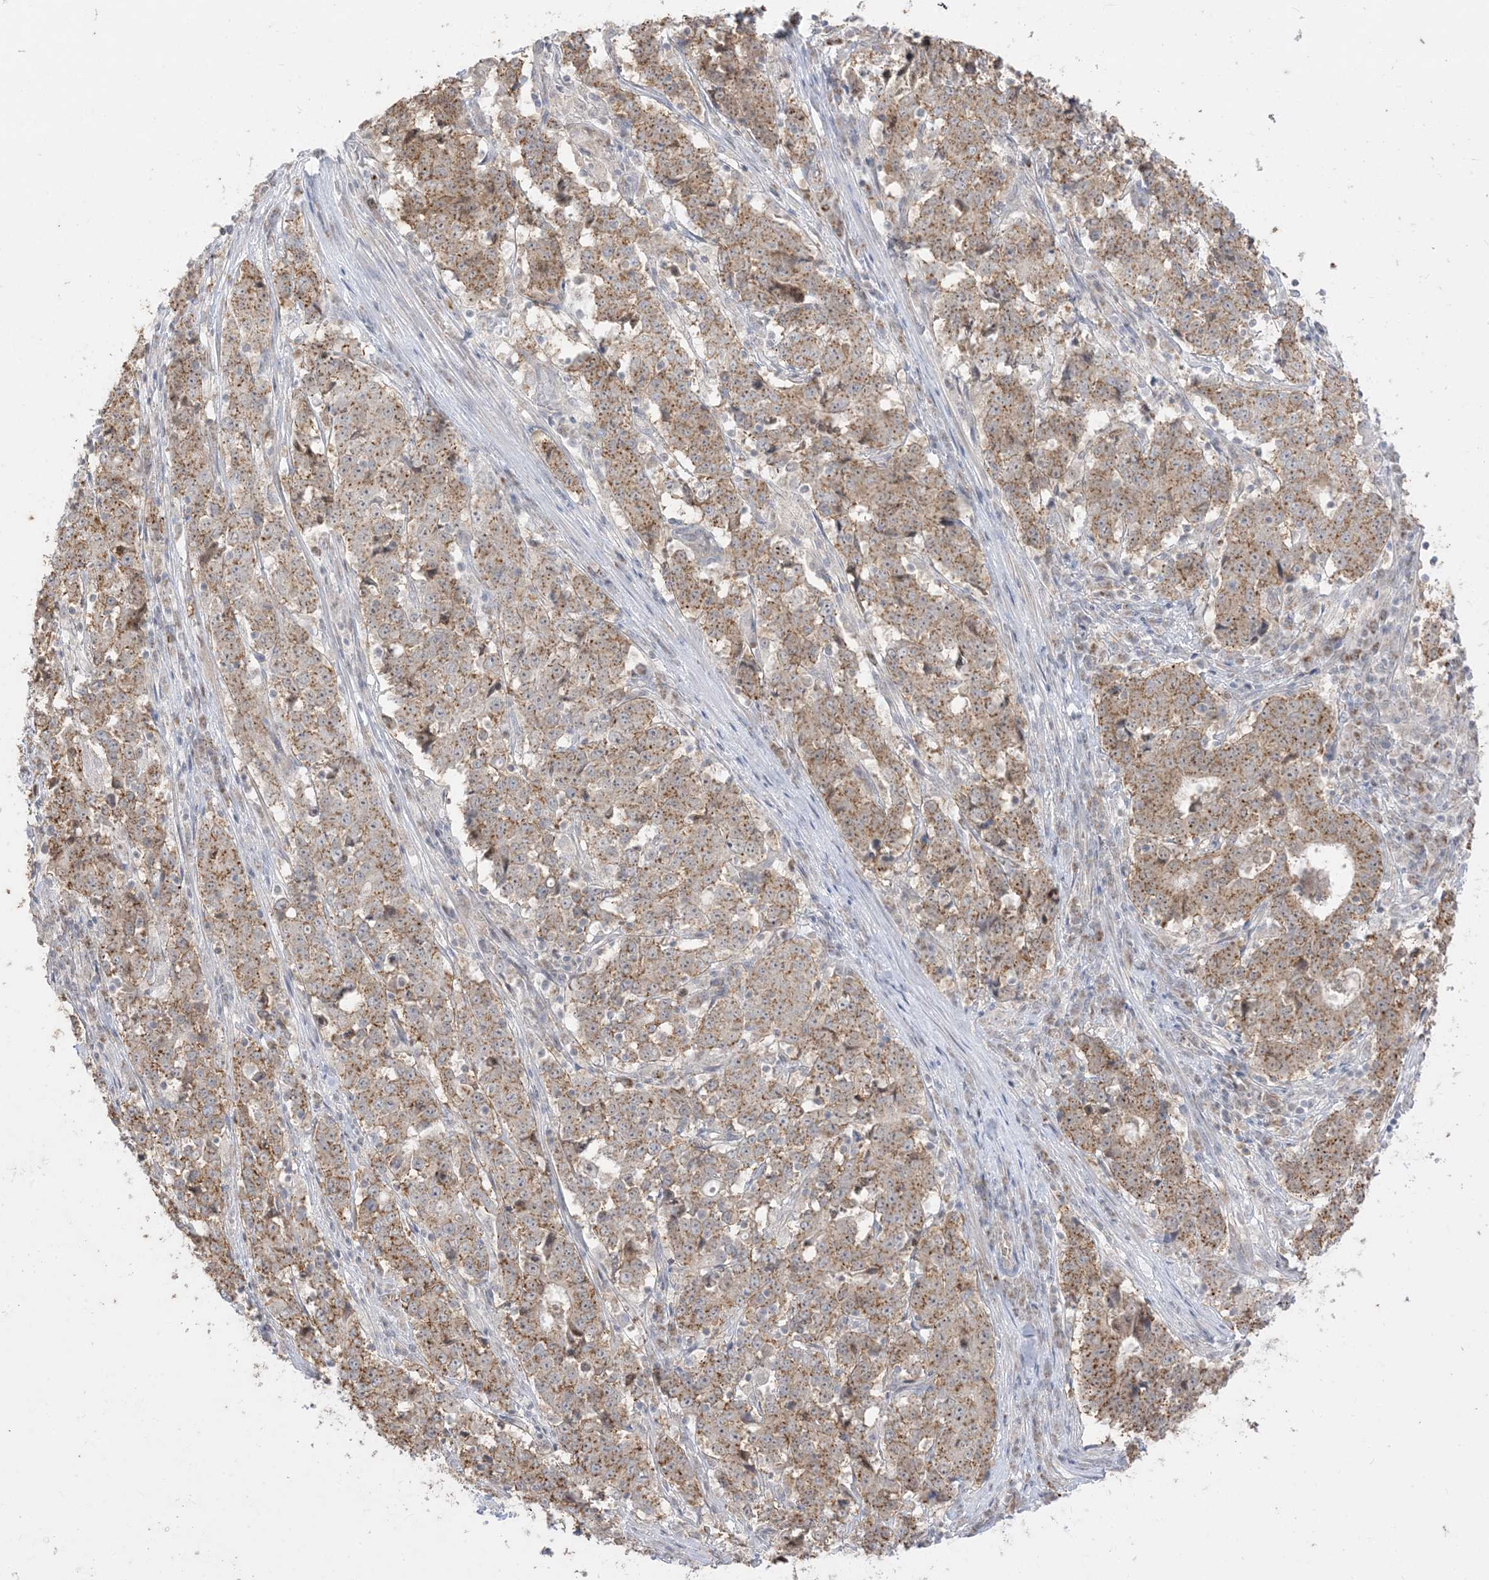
{"staining": {"intensity": "moderate", "quantity": ">75%", "location": "cytoplasmic/membranous"}, "tissue": "stomach cancer", "cell_type": "Tumor cells", "image_type": "cancer", "snomed": [{"axis": "morphology", "description": "Adenocarcinoma, NOS"}, {"axis": "topography", "description": "Stomach"}], "caption": "Tumor cells display medium levels of moderate cytoplasmic/membranous staining in about >75% of cells in human stomach adenocarcinoma. The protein of interest is shown in brown color, while the nuclei are stained blue.", "gene": "KANSL3", "patient": {"sex": "male", "age": 59}}